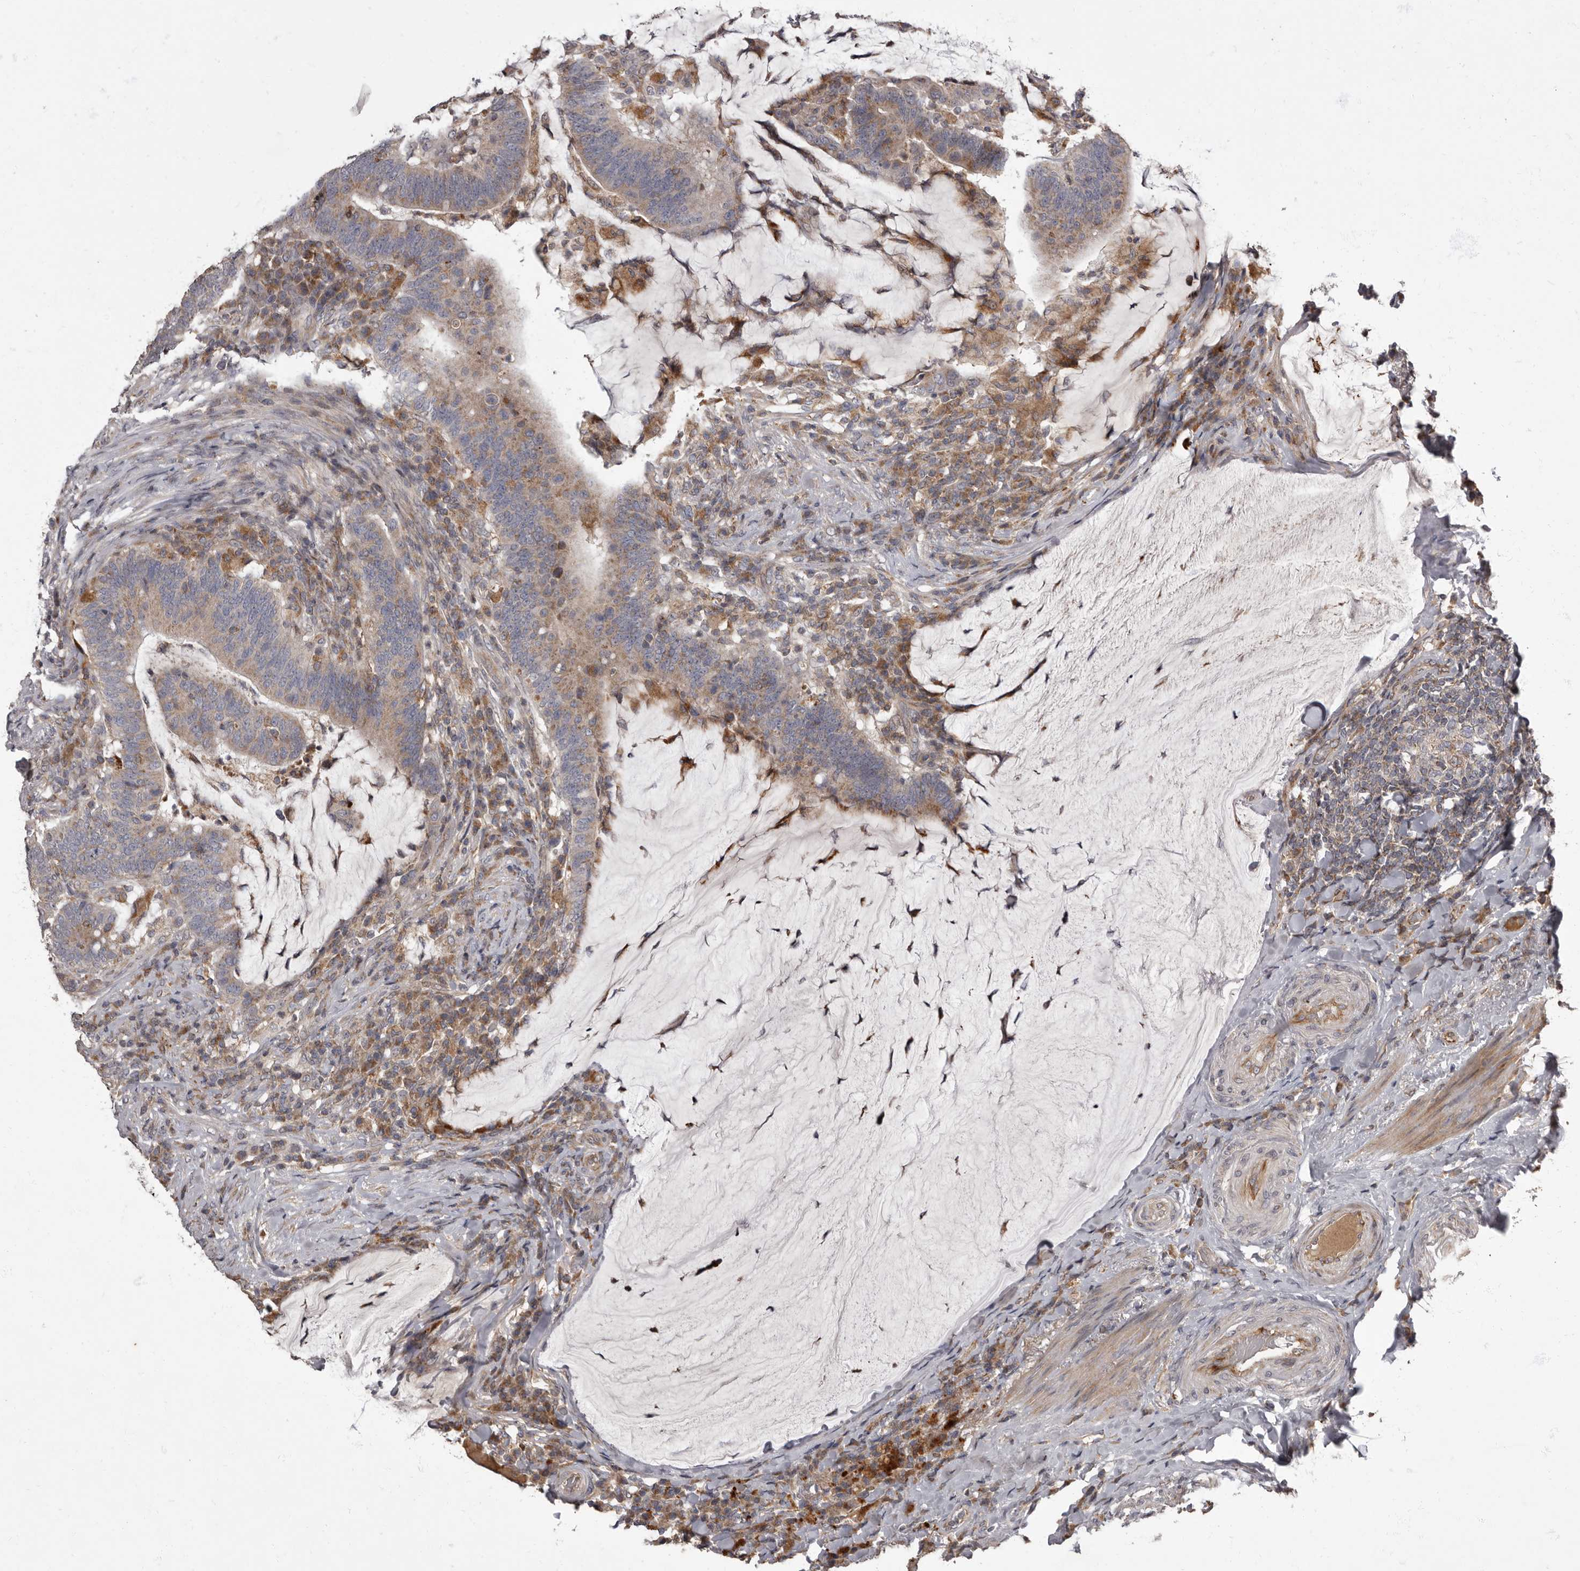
{"staining": {"intensity": "weak", "quantity": ">75%", "location": "cytoplasmic/membranous"}, "tissue": "colorectal cancer", "cell_type": "Tumor cells", "image_type": "cancer", "snomed": [{"axis": "morphology", "description": "Normal tissue, NOS"}, {"axis": "morphology", "description": "Adenocarcinoma, NOS"}, {"axis": "topography", "description": "Colon"}], "caption": "Protein staining demonstrates weak cytoplasmic/membranous expression in about >75% of tumor cells in colorectal cancer (adenocarcinoma).", "gene": "ADCY2", "patient": {"sex": "female", "age": 66}}